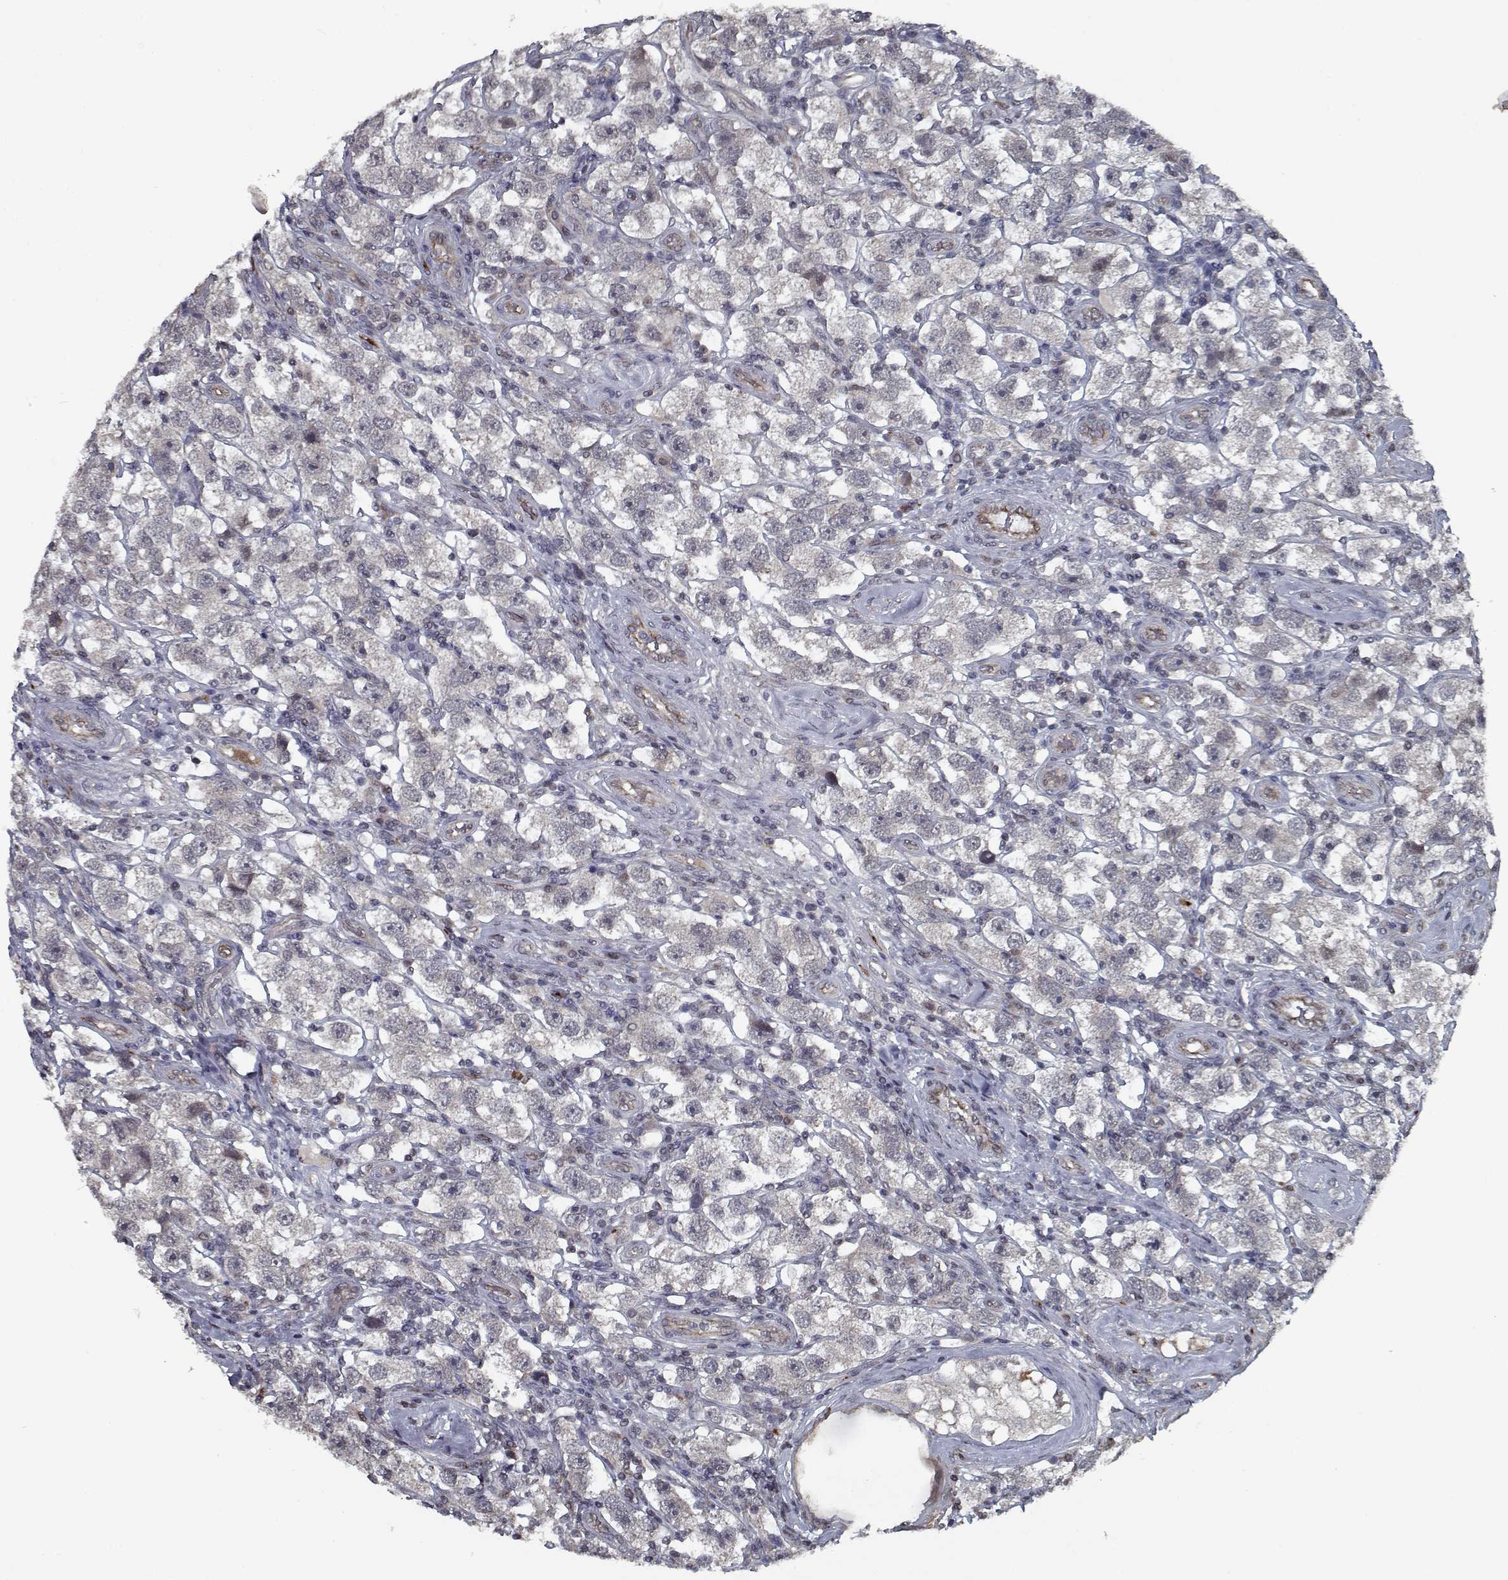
{"staining": {"intensity": "negative", "quantity": "none", "location": "none"}, "tissue": "testis cancer", "cell_type": "Tumor cells", "image_type": "cancer", "snomed": [{"axis": "morphology", "description": "Seminoma, NOS"}, {"axis": "topography", "description": "Testis"}], "caption": "Protein analysis of testis seminoma displays no significant expression in tumor cells.", "gene": "NLK", "patient": {"sex": "male", "age": 26}}